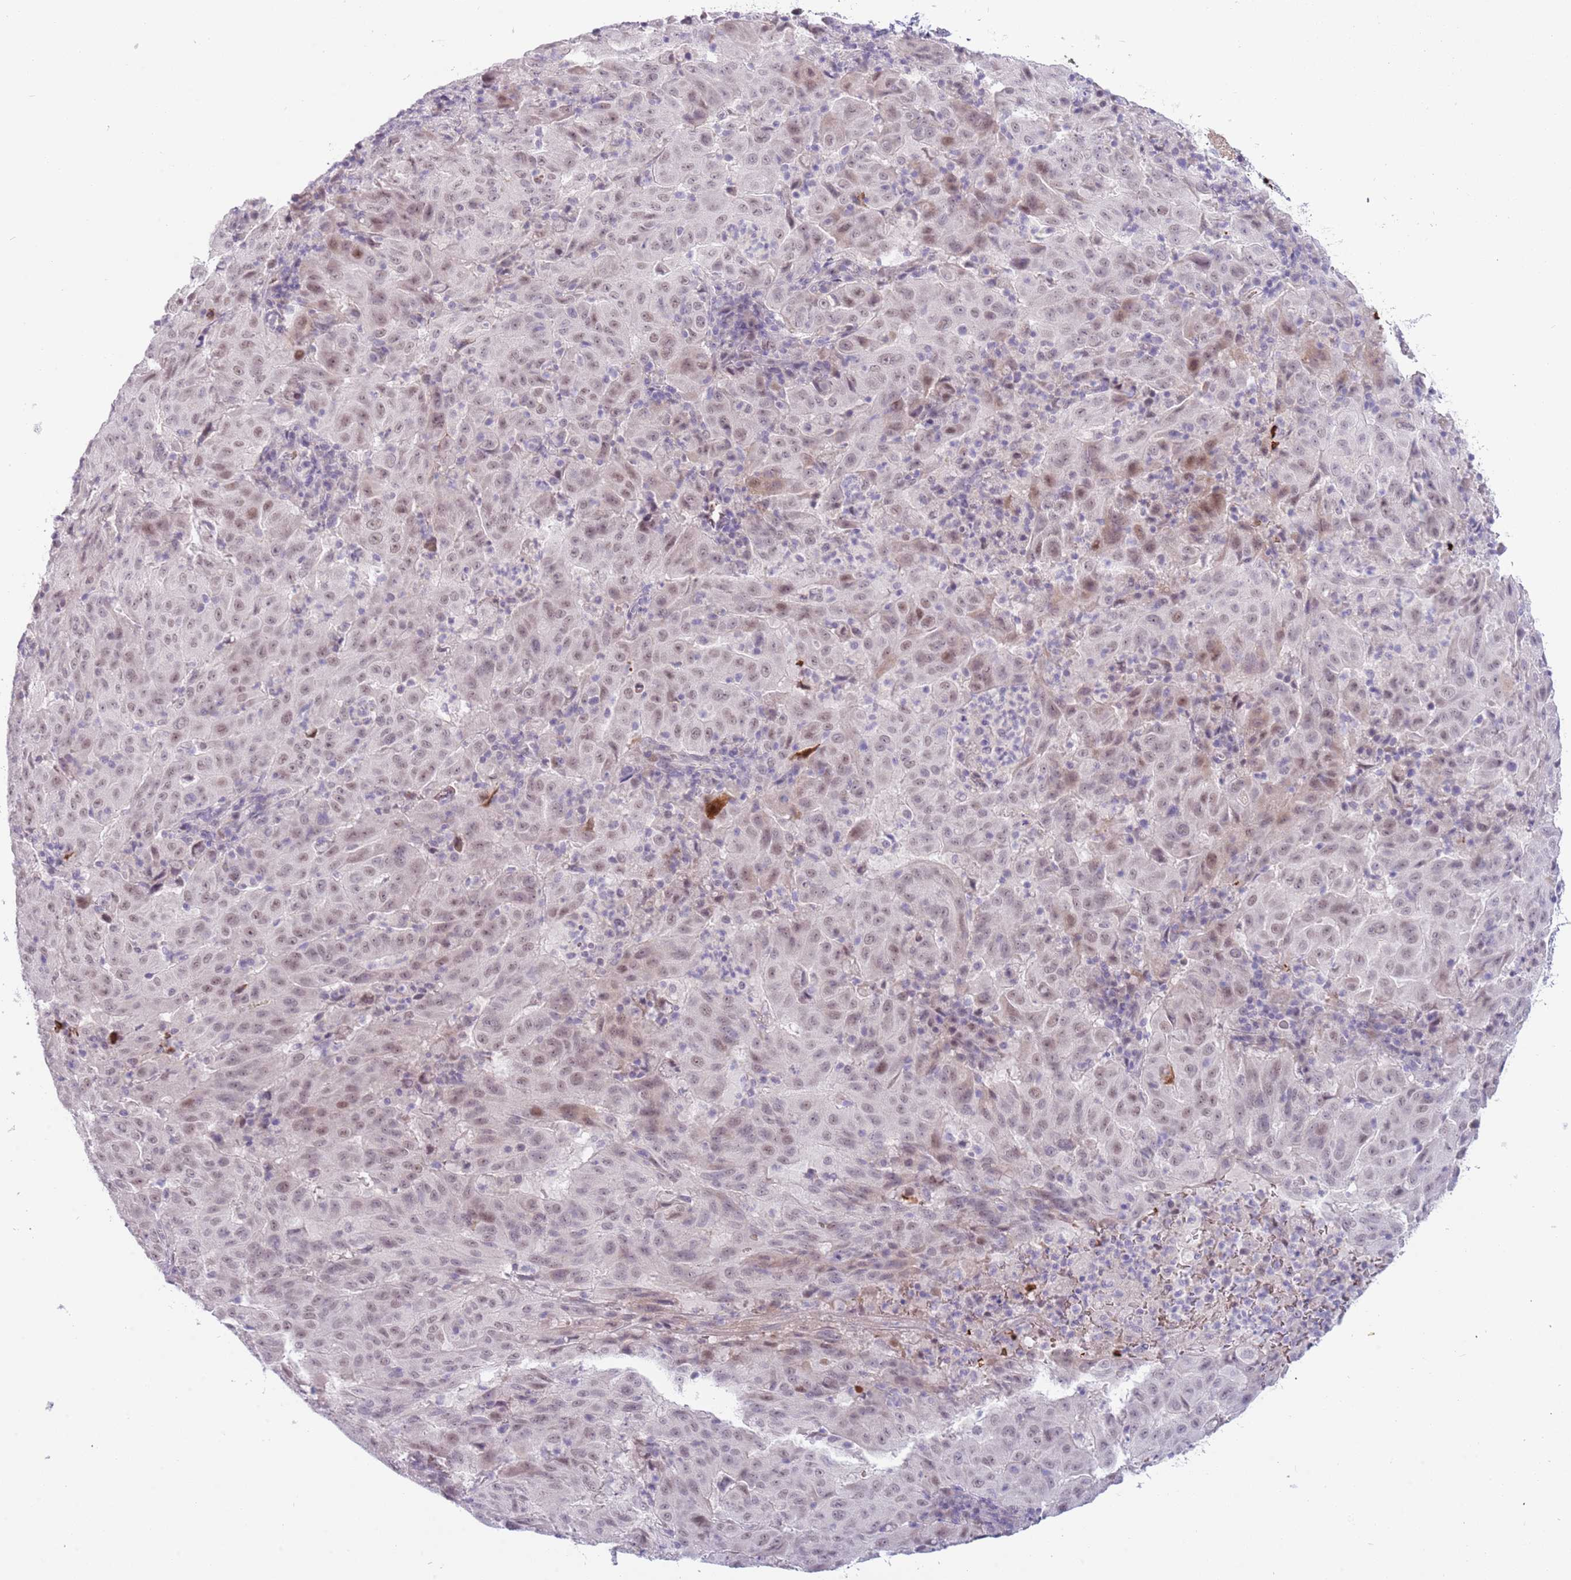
{"staining": {"intensity": "weak", "quantity": ">75%", "location": "nuclear"}, "tissue": "pancreatic cancer", "cell_type": "Tumor cells", "image_type": "cancer", "snomed": [{"axis": "morphology", "description": "Adenocarcinoma, NOS"}, {"axis": "topography", "description": "Pancreas"}], "caption": "Immunohistochemistry (DAB) staining of pancreatic adenocarcinoma demonstrates weak nuclear protein positivity in about >75% of tumor cells. (Brightfield microscopy of DAB IHC at high magnification).", "gene": "LYPD6B", "patient": {"sex": "male", "age": 63}}